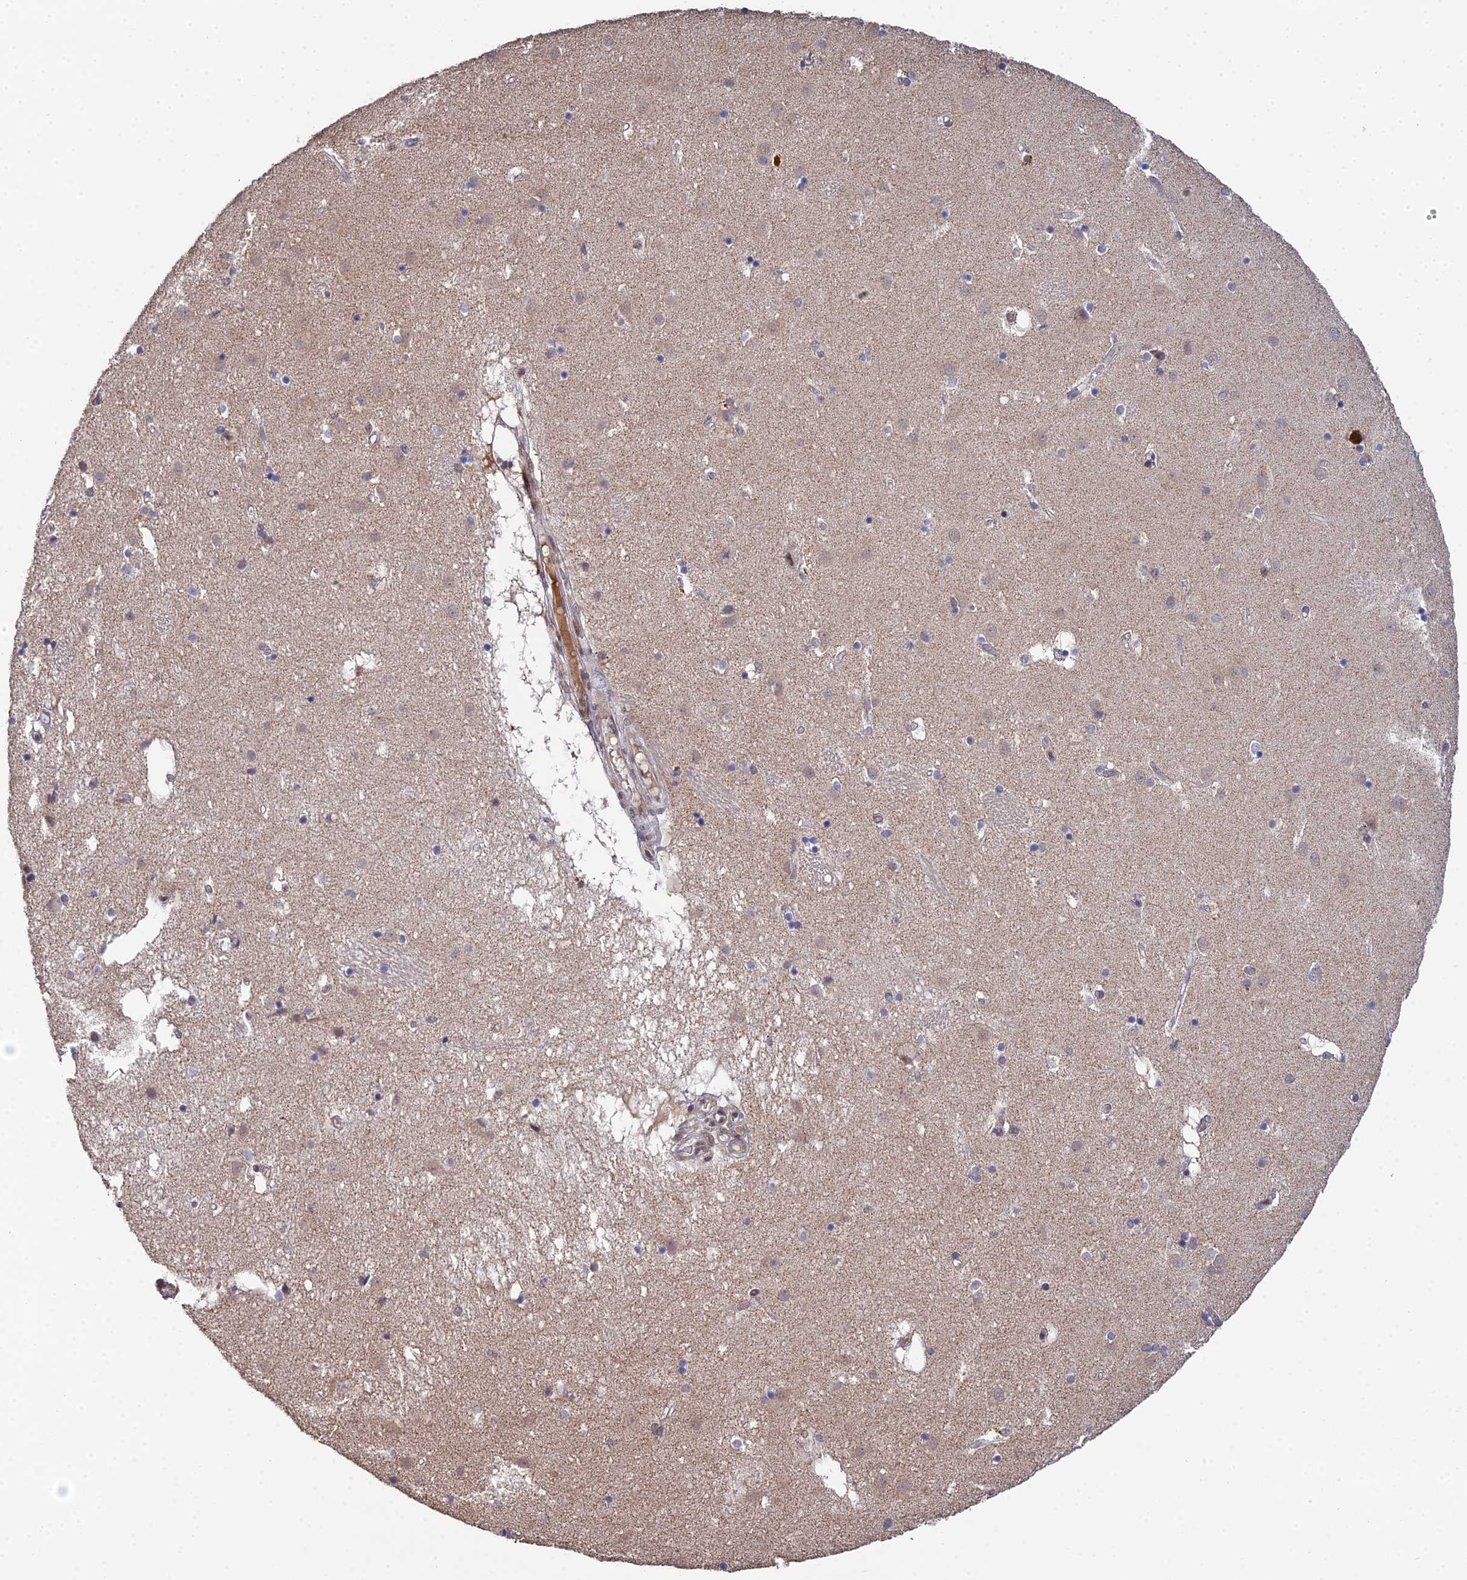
{"staining": {"intensity": "negative", "quantity": "none", "location": "none"}, "tissue": "caudate", "cell_type": "Glial cells", "image_type": "normal", "snomed": [{"axis": "morphology", "description": "Normal tissue, NOS"}, {"axis": "topography", "description": "Lateral ventricle wall"}], "caption": "Immunohistochemistry micrograph of normal caudate stained for a protein (brown), which reveals no expression in glial cells.", "gene": "BIVM", "patient": {"sex": "male", "age": 70}}